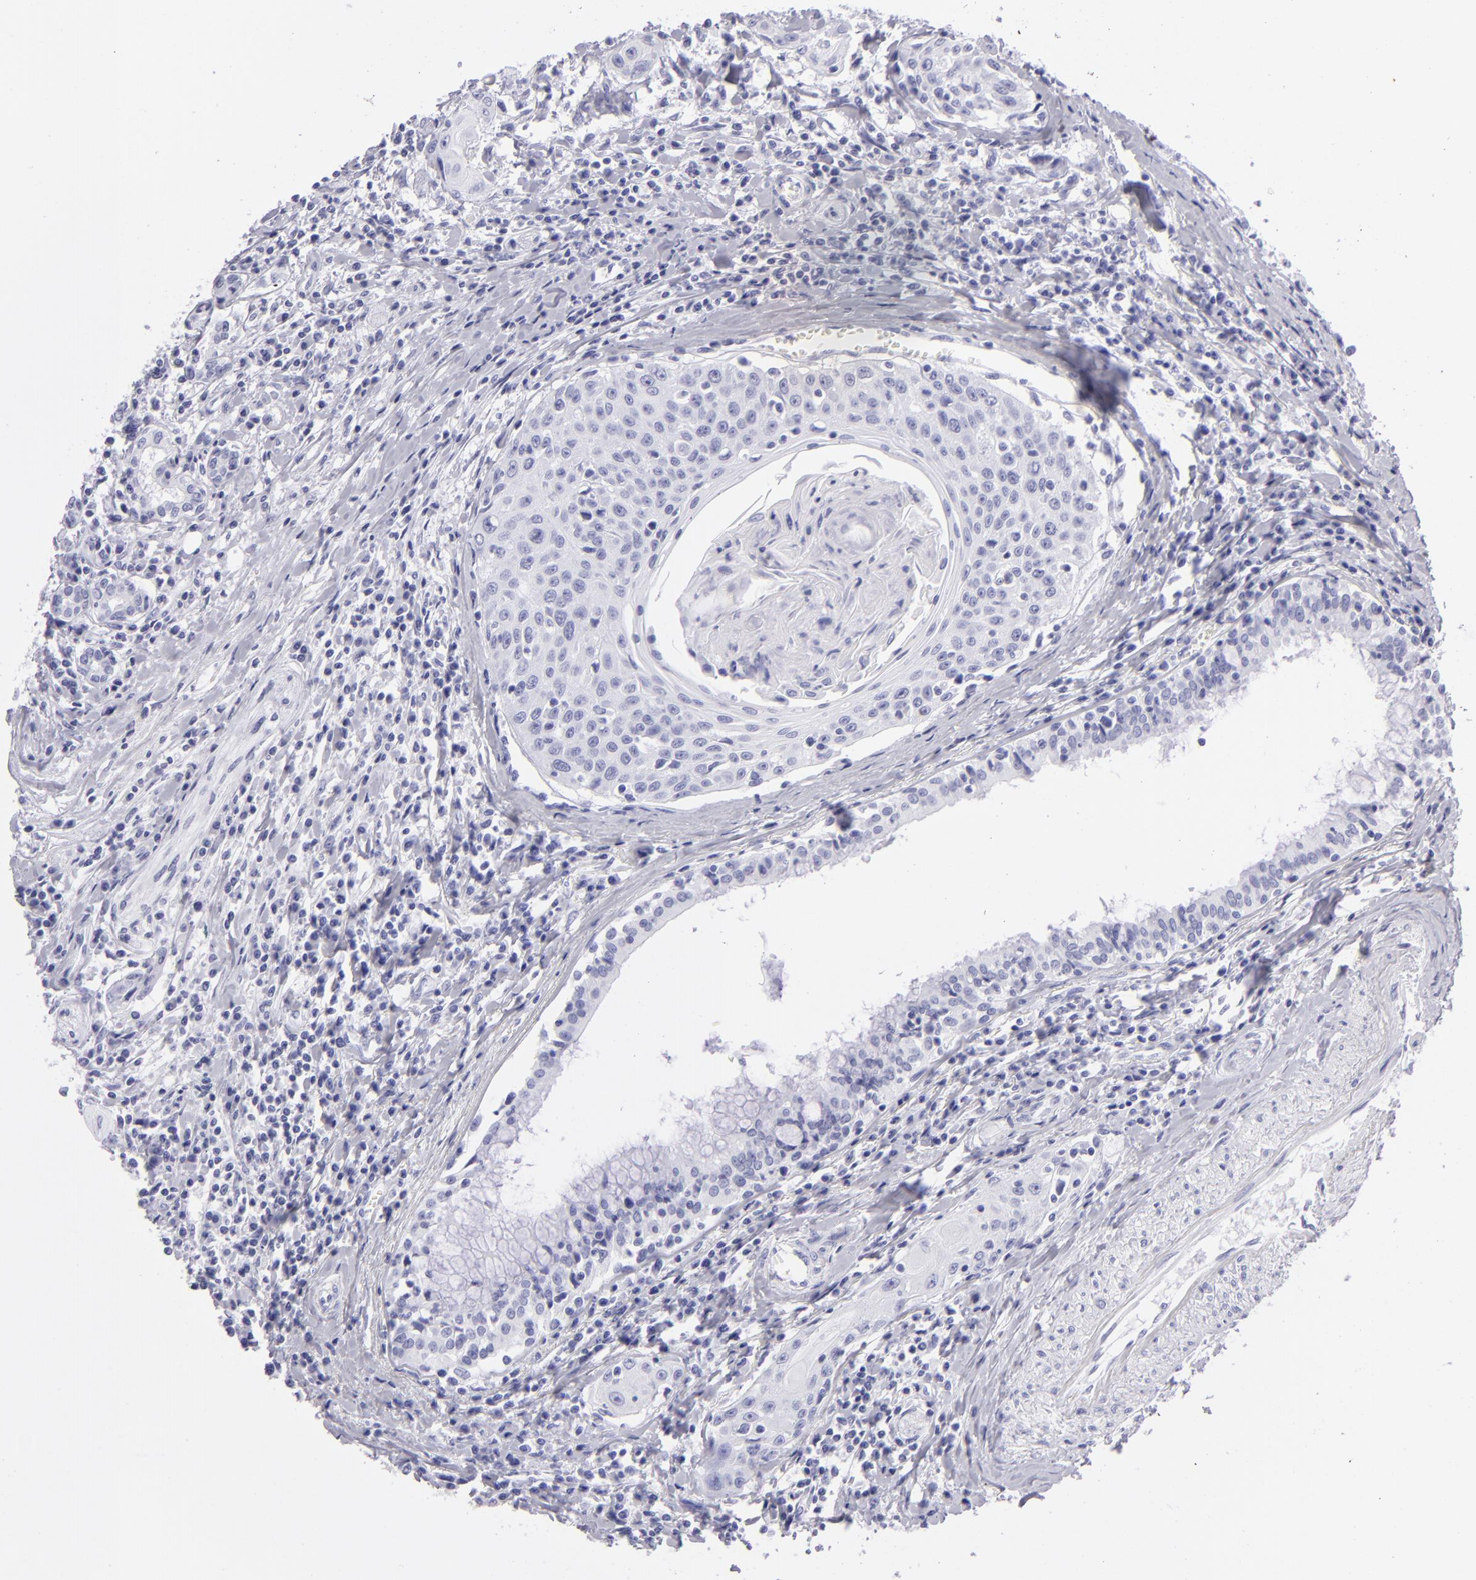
{"staining": {"intensity": "negative", "quantity": "none", "location": "none"}, "tissue": "head and neck cancer", "cell_type": "Tumor cells", "image_type": "cancer", "snomed": [{"axis": "morphology", "description": "Squamous cell carcinoma, NOS"}, {"axis": "morphology", "description": "Squamous cell carcinoma, metastatic, NOS"}, {"axis": "topography", "description": "Lymph node"}, {"axis": "topography", "description": "Salivary gland"}, {"axis": "topography", "description": "Head-Neck"}], "caption": "Tumor cells show no significant protein staining in head and neck squamous cell carcinoma. Nuclei are stained in blue.", "gene": "PVALB", "patient": {"sex": "female", "age": 74}}